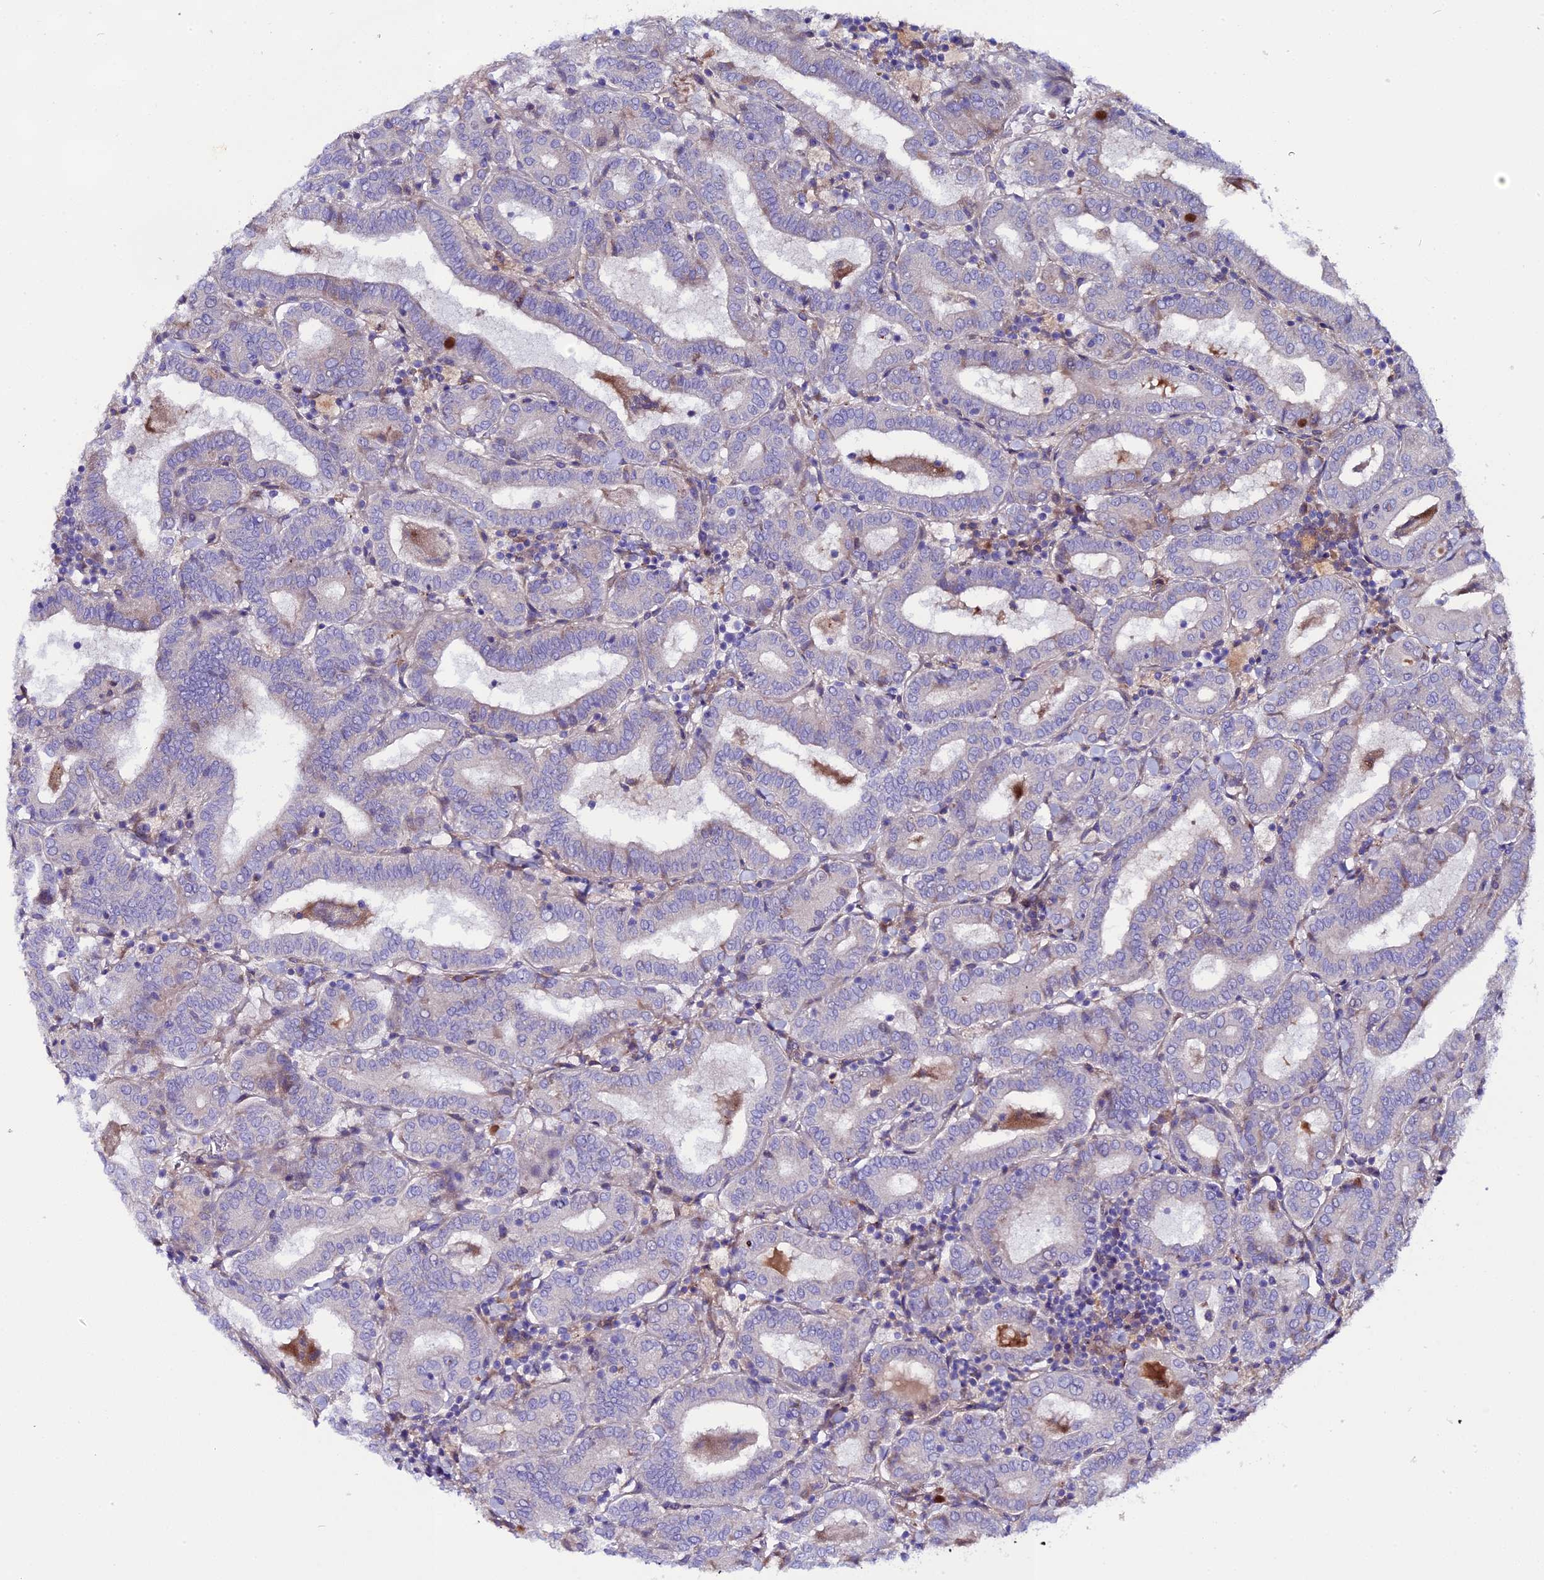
{"staining": {"intensity": "negative", "quantity": "none", "location": "none"}, "tissue": "thyroid cancer", "cell_type": "Tumor cells", "image_type": "cancer", "snomed": [{"axis": "morphology", "description": "Papillary adenocarcinoma, NOS"}, {"axis": "topography", "description": "Thyroid gland"}], "caption": "The photomicrograph shows no staining of tumor cells in thyroid papillary adenocarcinoma. The staining was performed using DAB to visualize the protein expression in brown, while the nuclei were stained in blue with hematoxylin (Magnification: 20x).", "gene": "PIGU", "patient": {"sex": "female", "age": 72}}